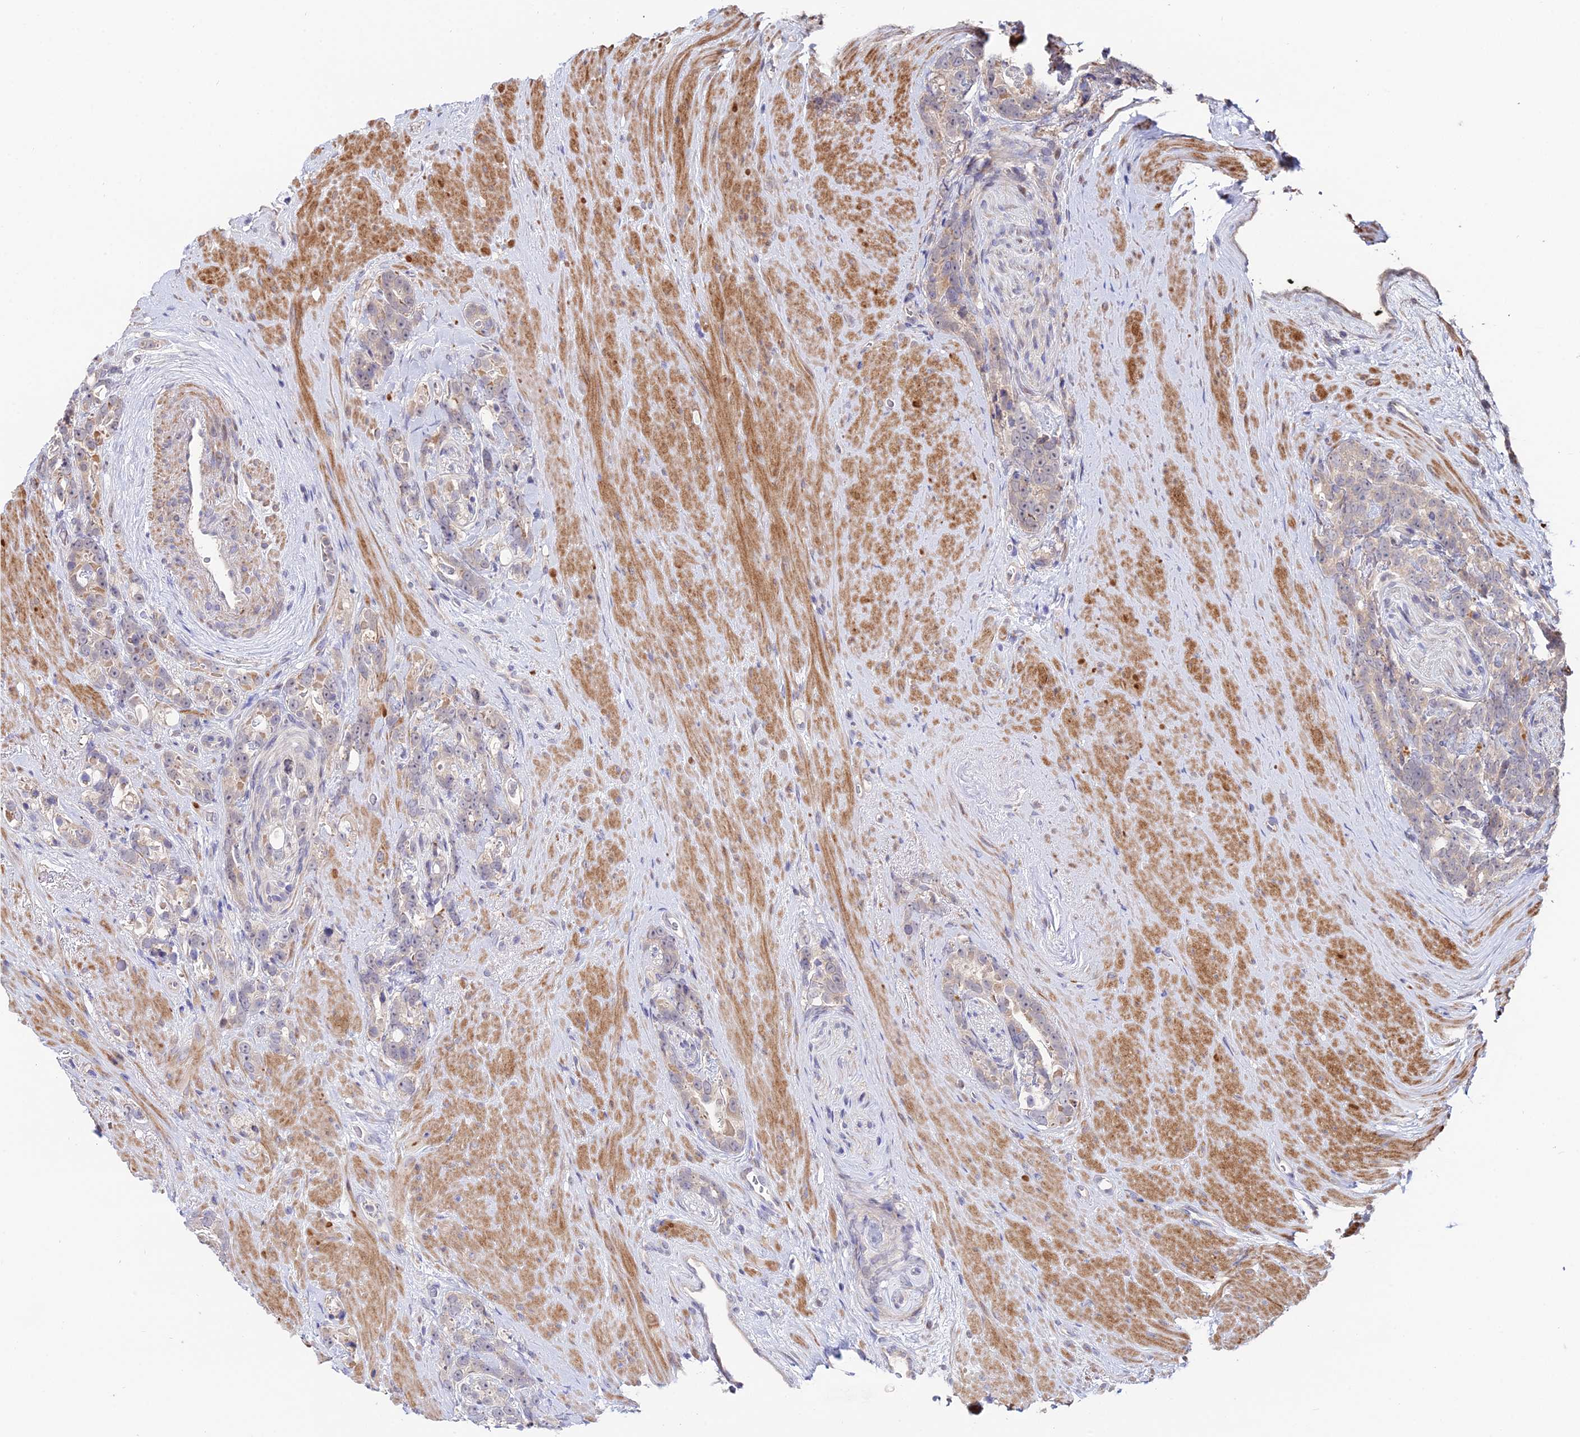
{"staining": {"intensity": "negative", "quantity": "none", "location": "none"}, "tissue": "prostate cancer", "cell_type": "Tumor cells", "image_type": "cancer", "snomed": [{"axis": "morphology", "description": "Adenocarcinoma, High grade"}, {"axis": "topography", "description": "Prostate"}], "caption": "Human prostate cancer stained for a protein using immunohistochemistry (IHC) reveals no staining in tumor cells.", "gene": "ACTR5", "patient": {"sex": "male", "age": 74}}